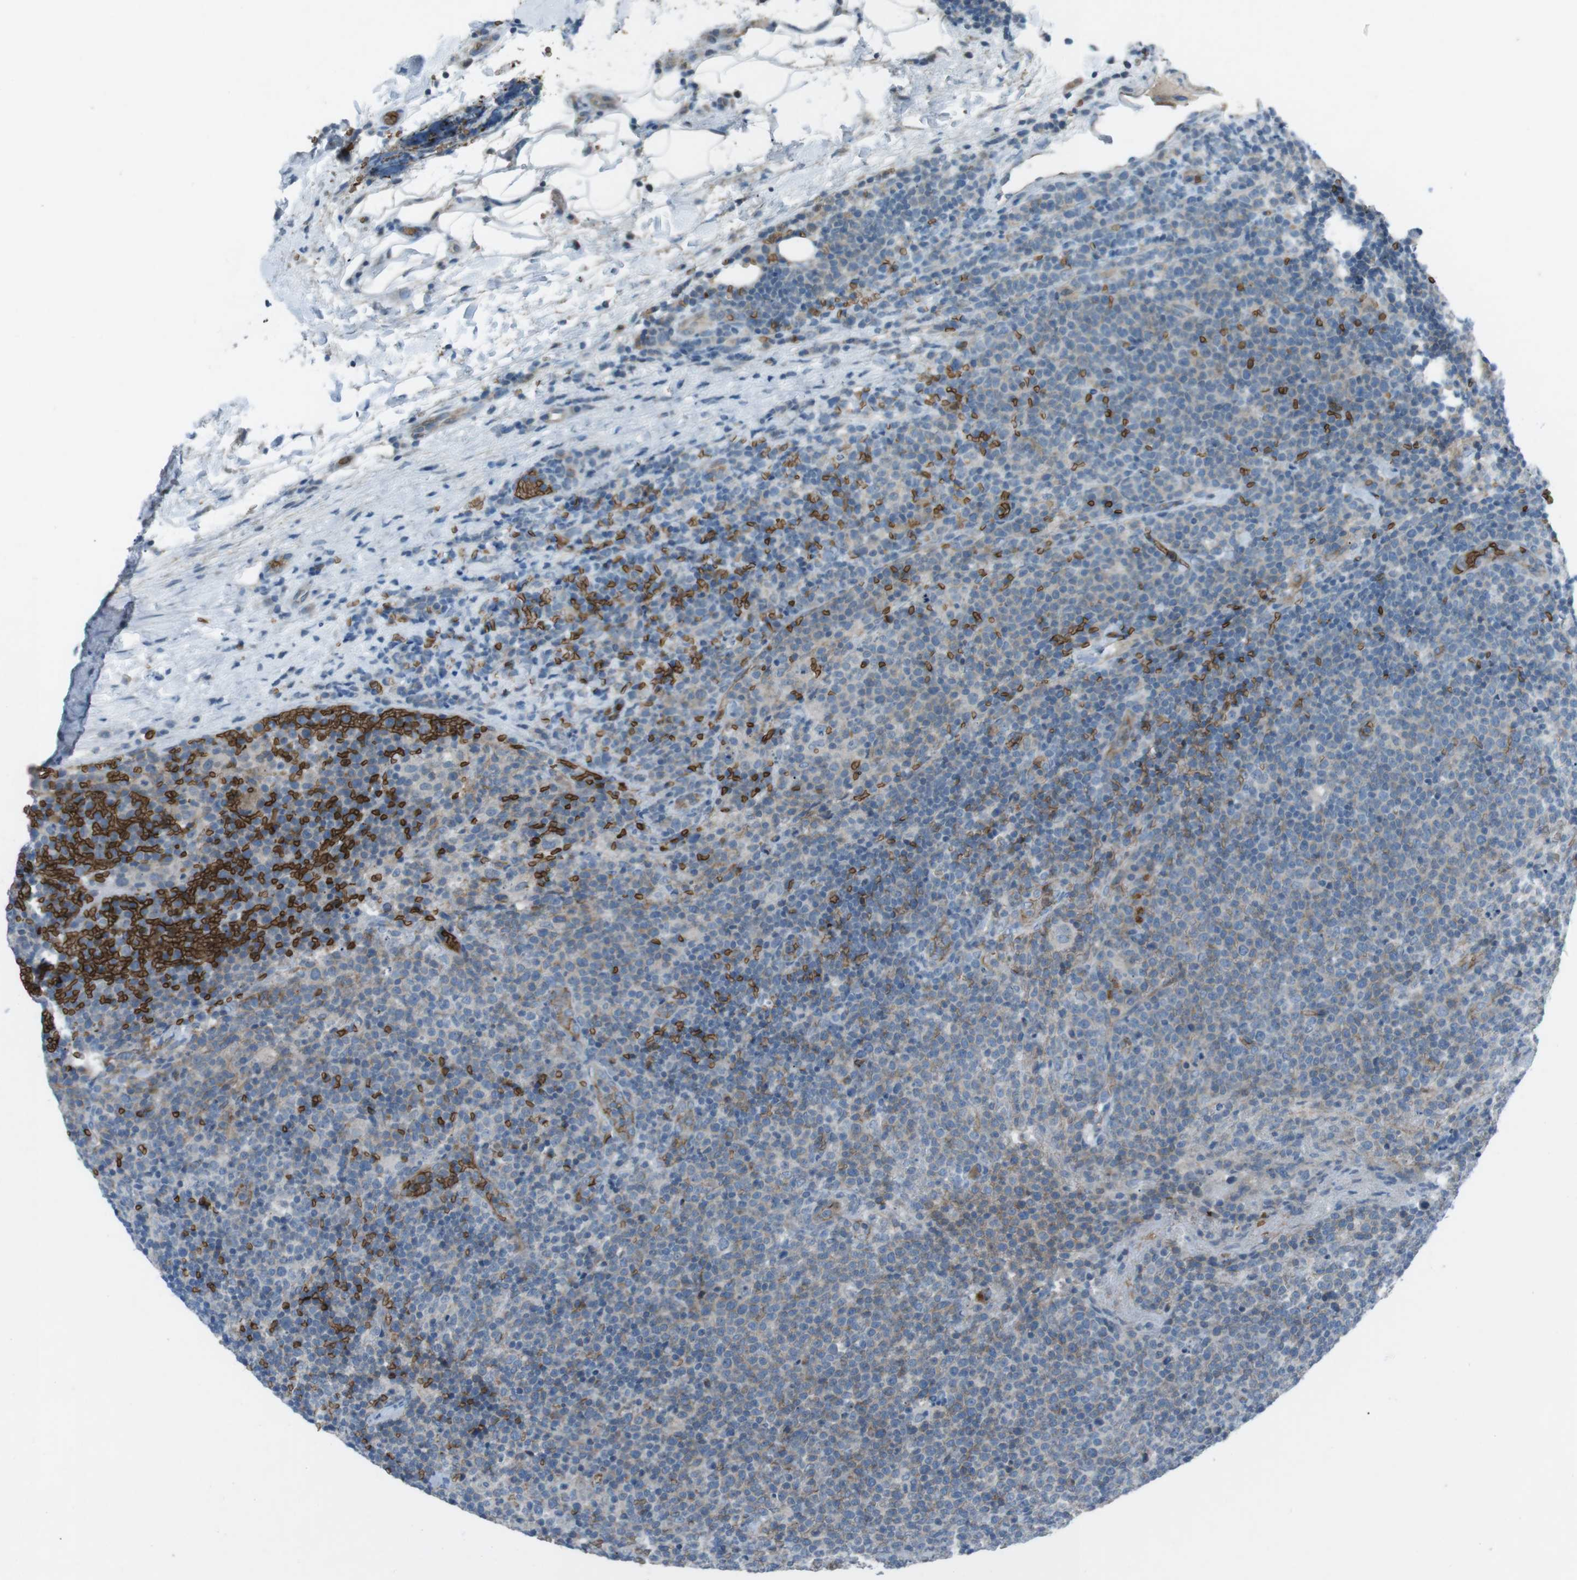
{"staining": {"intensity": "weak", "quantity": "<25%", "location": "cytoplasmic/membranous"}, "tissue": "lymphoma", "cell_type": "Tumor cells", "image_type": "cancer", "snomed": [{"axis": "morphology", "description": "Malignant lymphoma, non-Hodgkin's type, High grade"}, {"axis": "topography", "description": "Lymph node"}], "caption": "DAB immunohistochemical staining of high-grade malignant lymphoma, non-Hodgkin's type exhibits no significant staining in tumor cells. (Immunohistochemistry, brightfield microscopy, high magnification).", "gene": "SPTA1", "patient": {"sex": "male", "age": 61}}